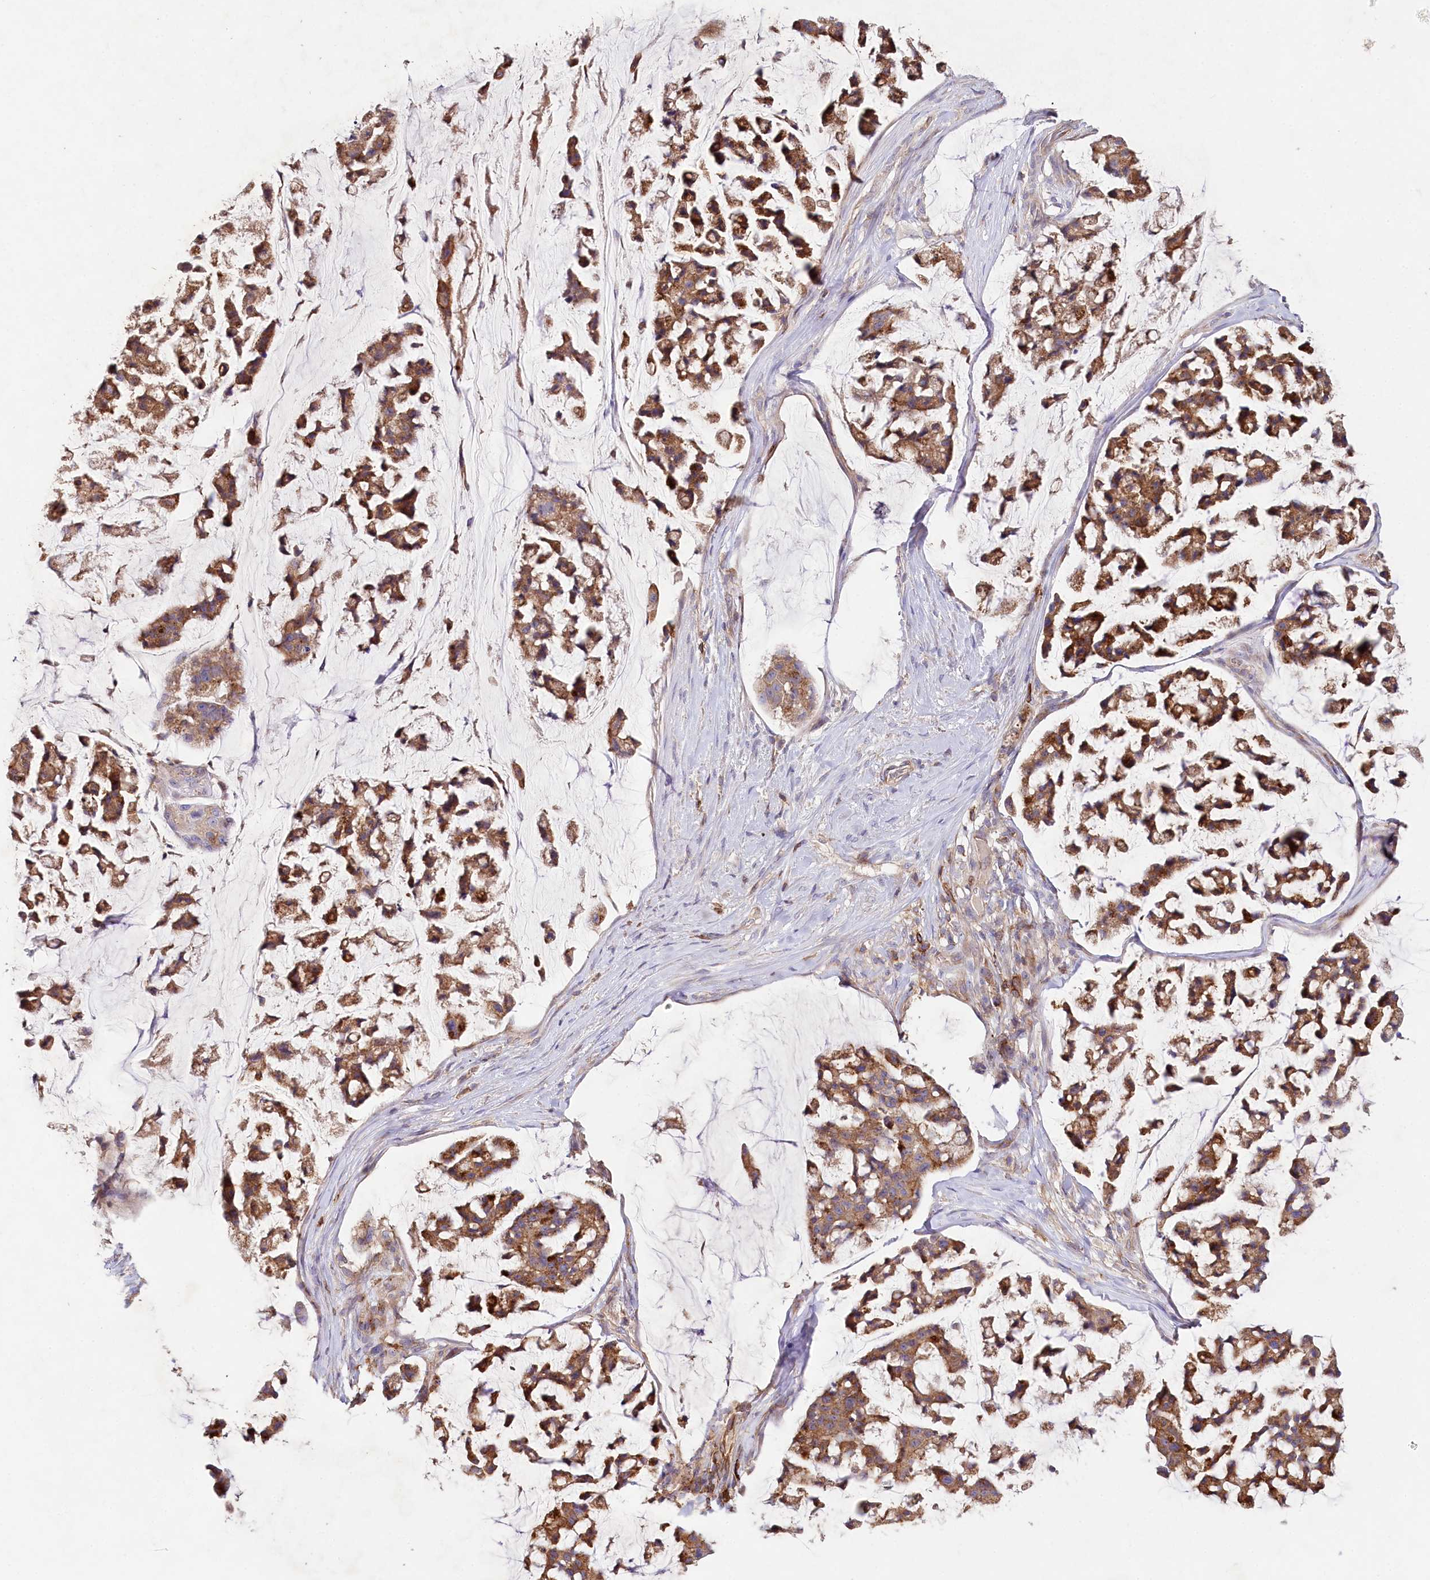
{"staining": {"intensity": "moderate", "quantity": ">75%", "location": "cytoplasmic/membranous"}, "tissue": "stomach cancer", "cell_type": "Tumor cells", "image_type": "cancer", "snomed": [{"axis": "morphology", "description": "Adenocarcinoma, NOS"}, {"axis": "topography", "description": "Stomach, lower"}], "caption": "There is medium levels of moderate cytoplasmic/membranous expression in tumor cells of stomach cancer, as demonstrated by immunohistochemical staining (brown color).", "gene": "RBP5", "patient": {"sex": "male", "age": 67}}